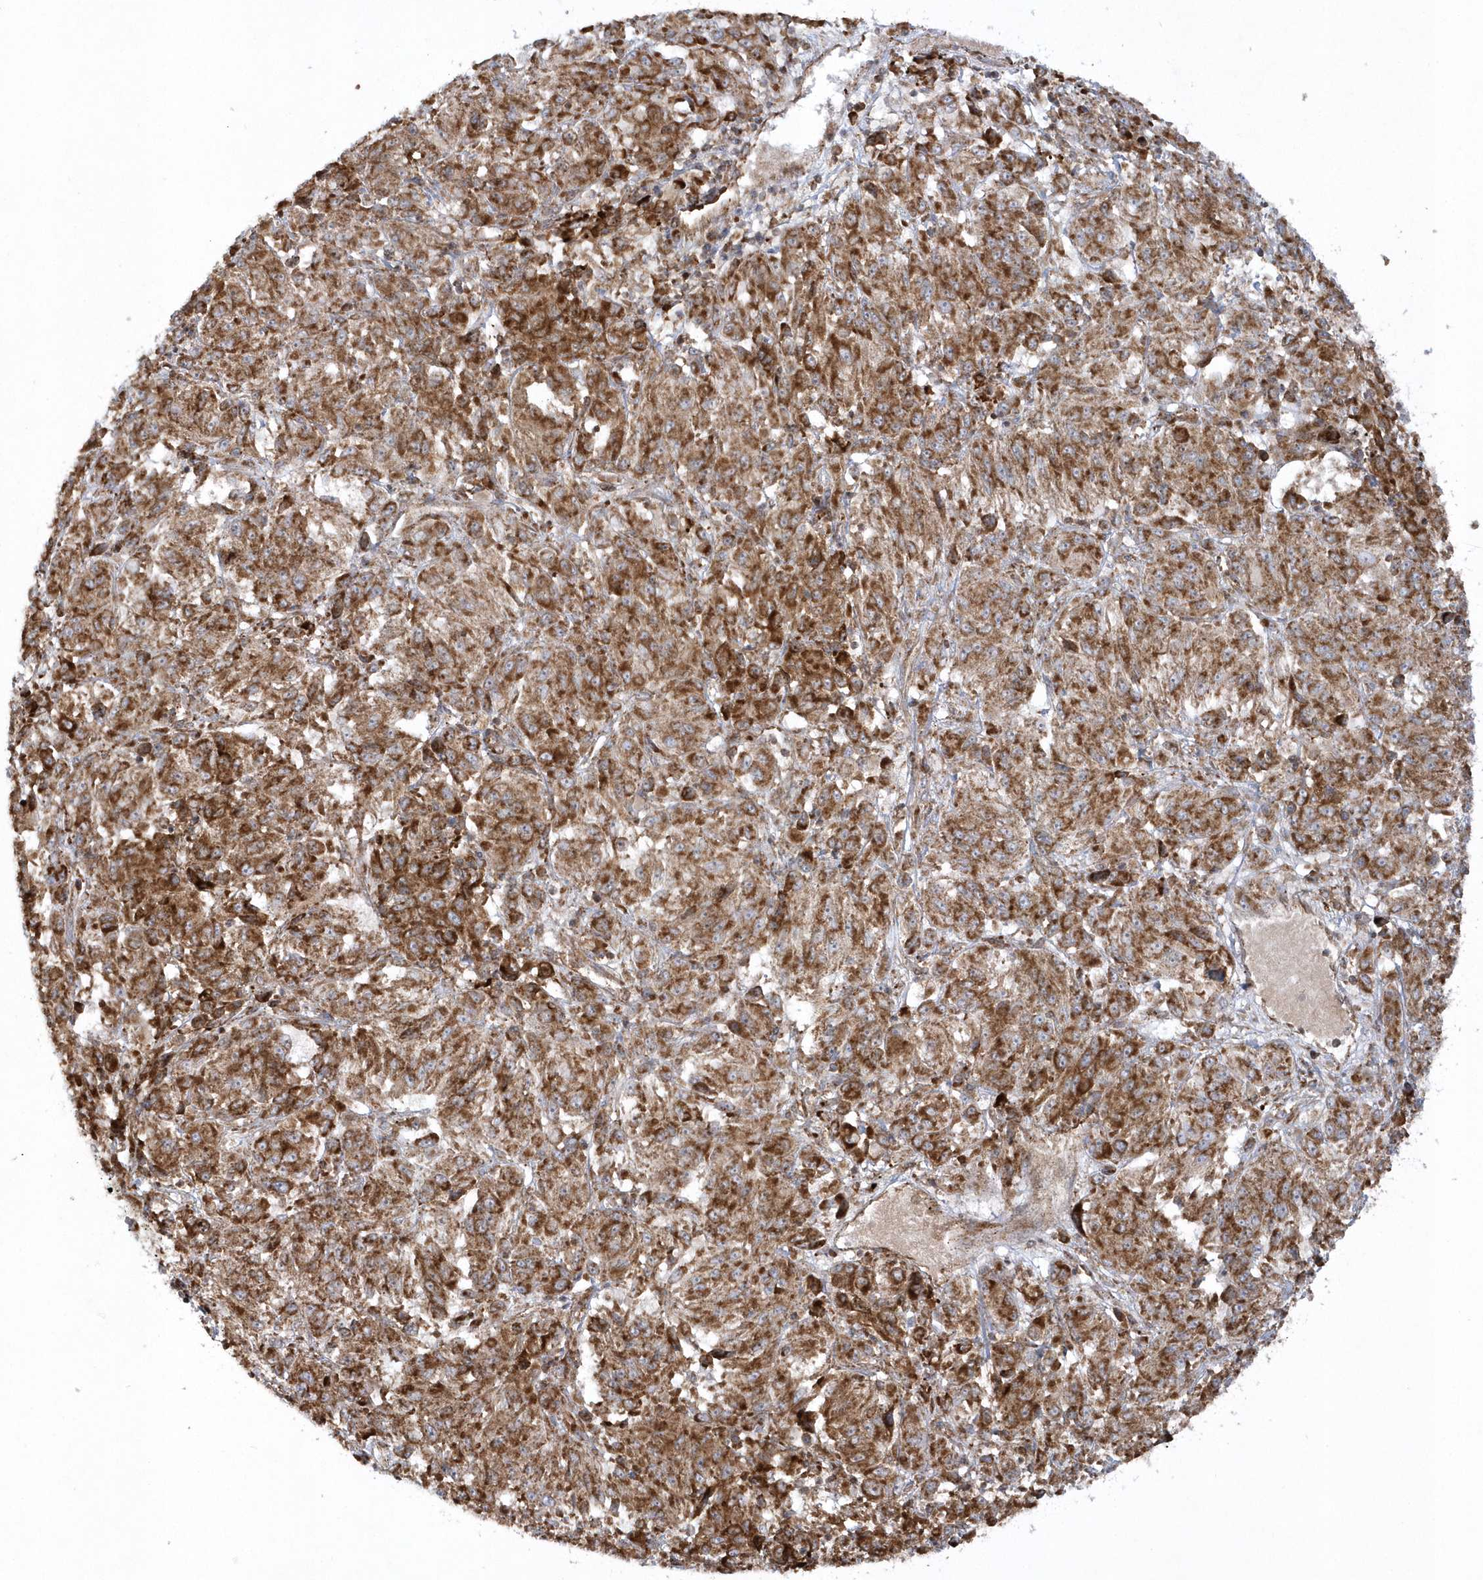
{"staining": {"intensity": "moderate", "quantity": ">75%", "location": "cytoplasmic/membranous"}, "tissue": "melanoma", "cell_type": "Tumor cells", "image_type": "cancer", "snomed": [{"axis": "morphology", "description": "Malignant melanoma, Metastatic site"}, {"axis": "topography", "description": "Lung"}], "caption": "Approximately >75% of tumor cells in human malignant melanoma (metastatic site) reveal moderate cytoplasmic/membranous protein staining as visualized by brown immunohistochemical staining.", "gene": "SH3BP2", "patient": {"sex": "male", "age": 64}}